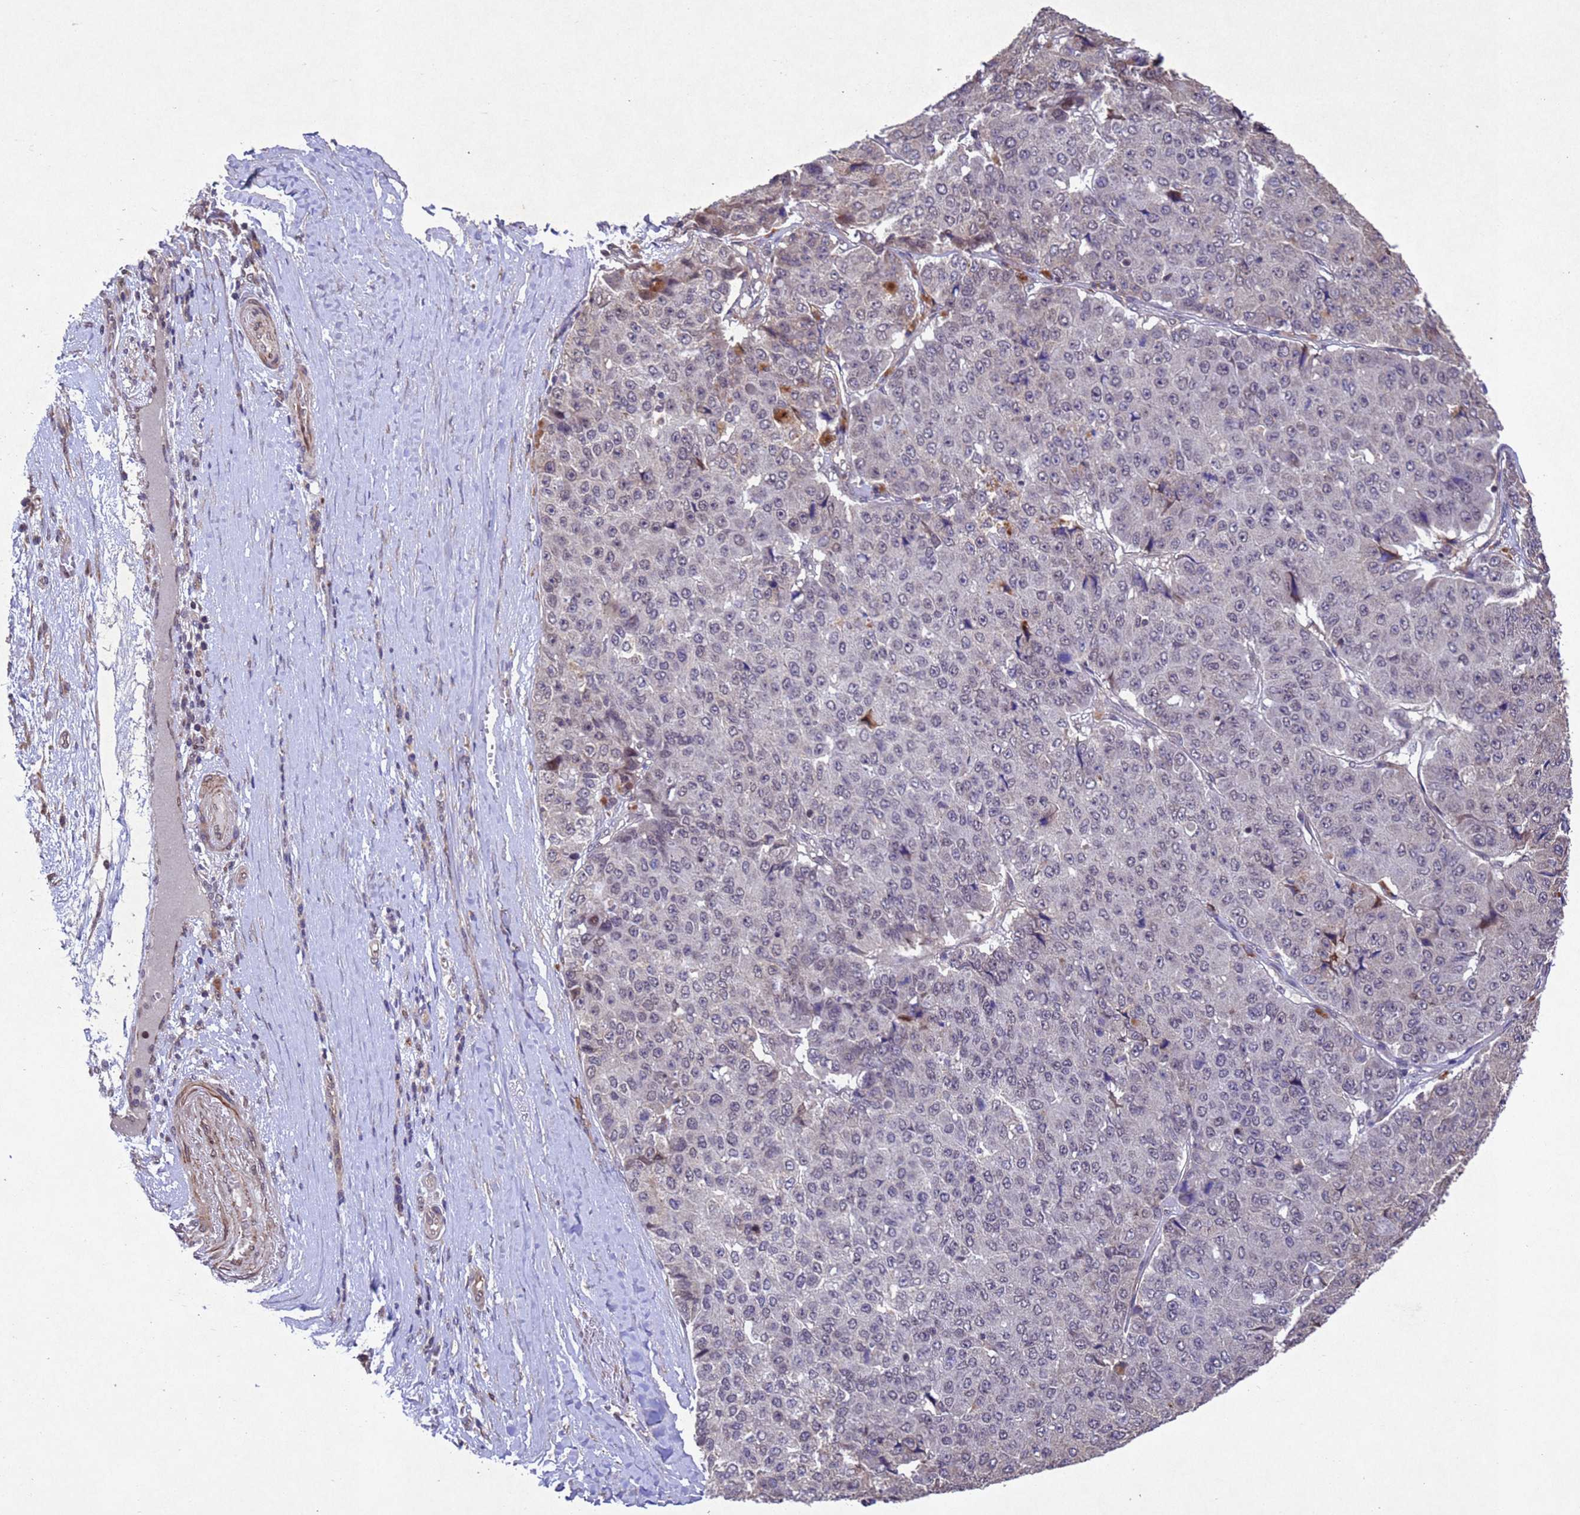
{"staining": {"intensity": "negative", "quantity": "none", "location": "none"}, "tissue": "pancreatic cancer", "cell_type": "Tumor cells", "image_type": "cancer", "snomed": [{"axis": "morphology", "description": "Adenocarcinoma, NOS"}, {"axis": "topography", "description": "Pancreas"}], "caption": "This is a histopathology image of immunohistochemistry (IHC) staining of pancreatic adenocarcinoma, which shows no positivity in tumor cells.", "gene": "TBK1", "patient": {"sex": "male", "age": 50}}